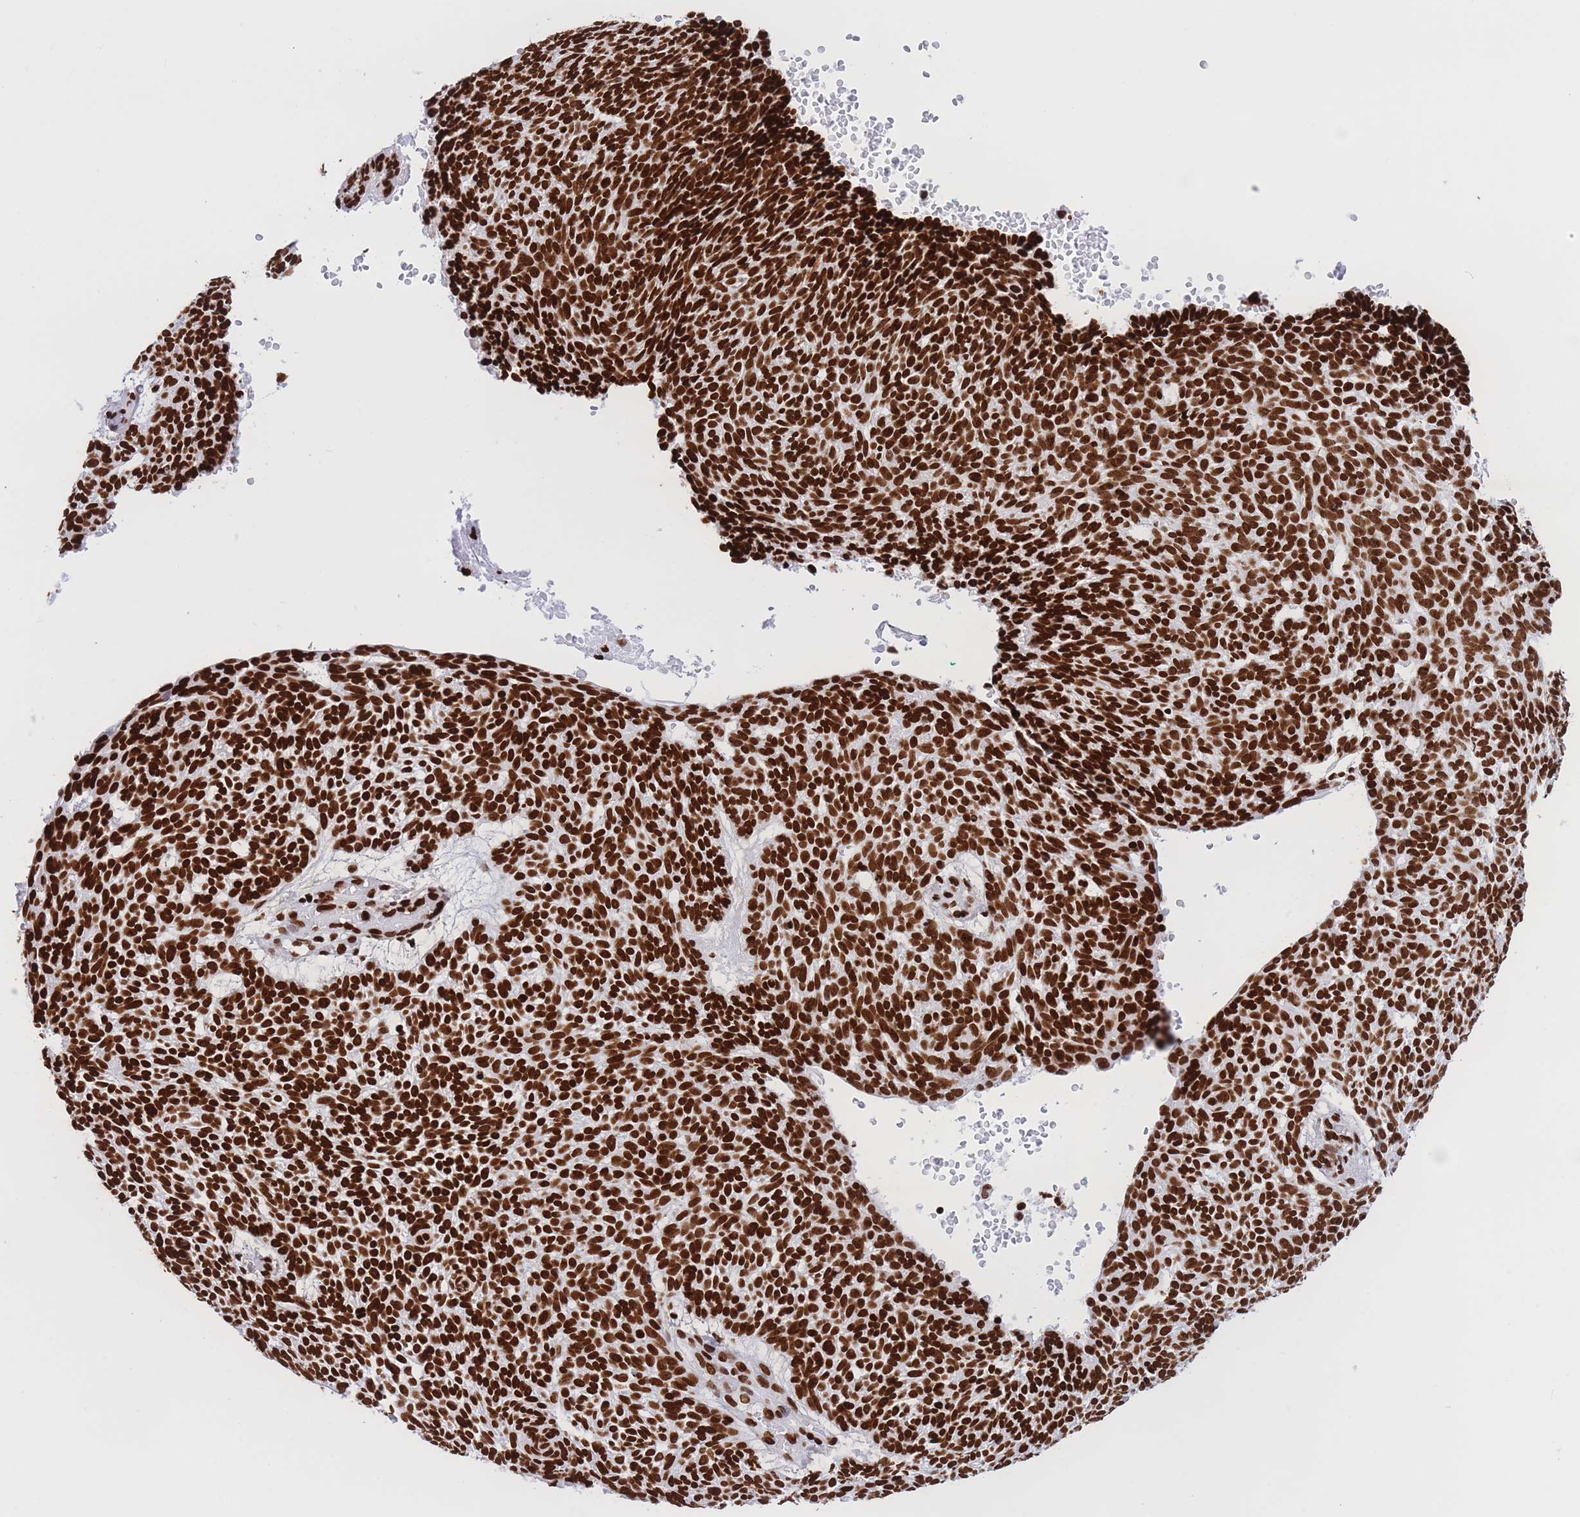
{"staining": {"intensity": "strong", "quantity": ">75%", "location": "nuclear"}, "tissue": "skin cancer", "cell_type": "Tumor cells", "image_type": "cancer", "snomed": [{"axis": "morphology", "description": "Basal cell carcinoma"}, {"axis": "topography", "description": "Skin"}], "caption": "Immunohistochemical staining of skin cancer shows strong nuclear protein expression in approximately >75% of tumor cells.", "gene": "H2BC11", "patient": {"sex": "male", "age": 61}}